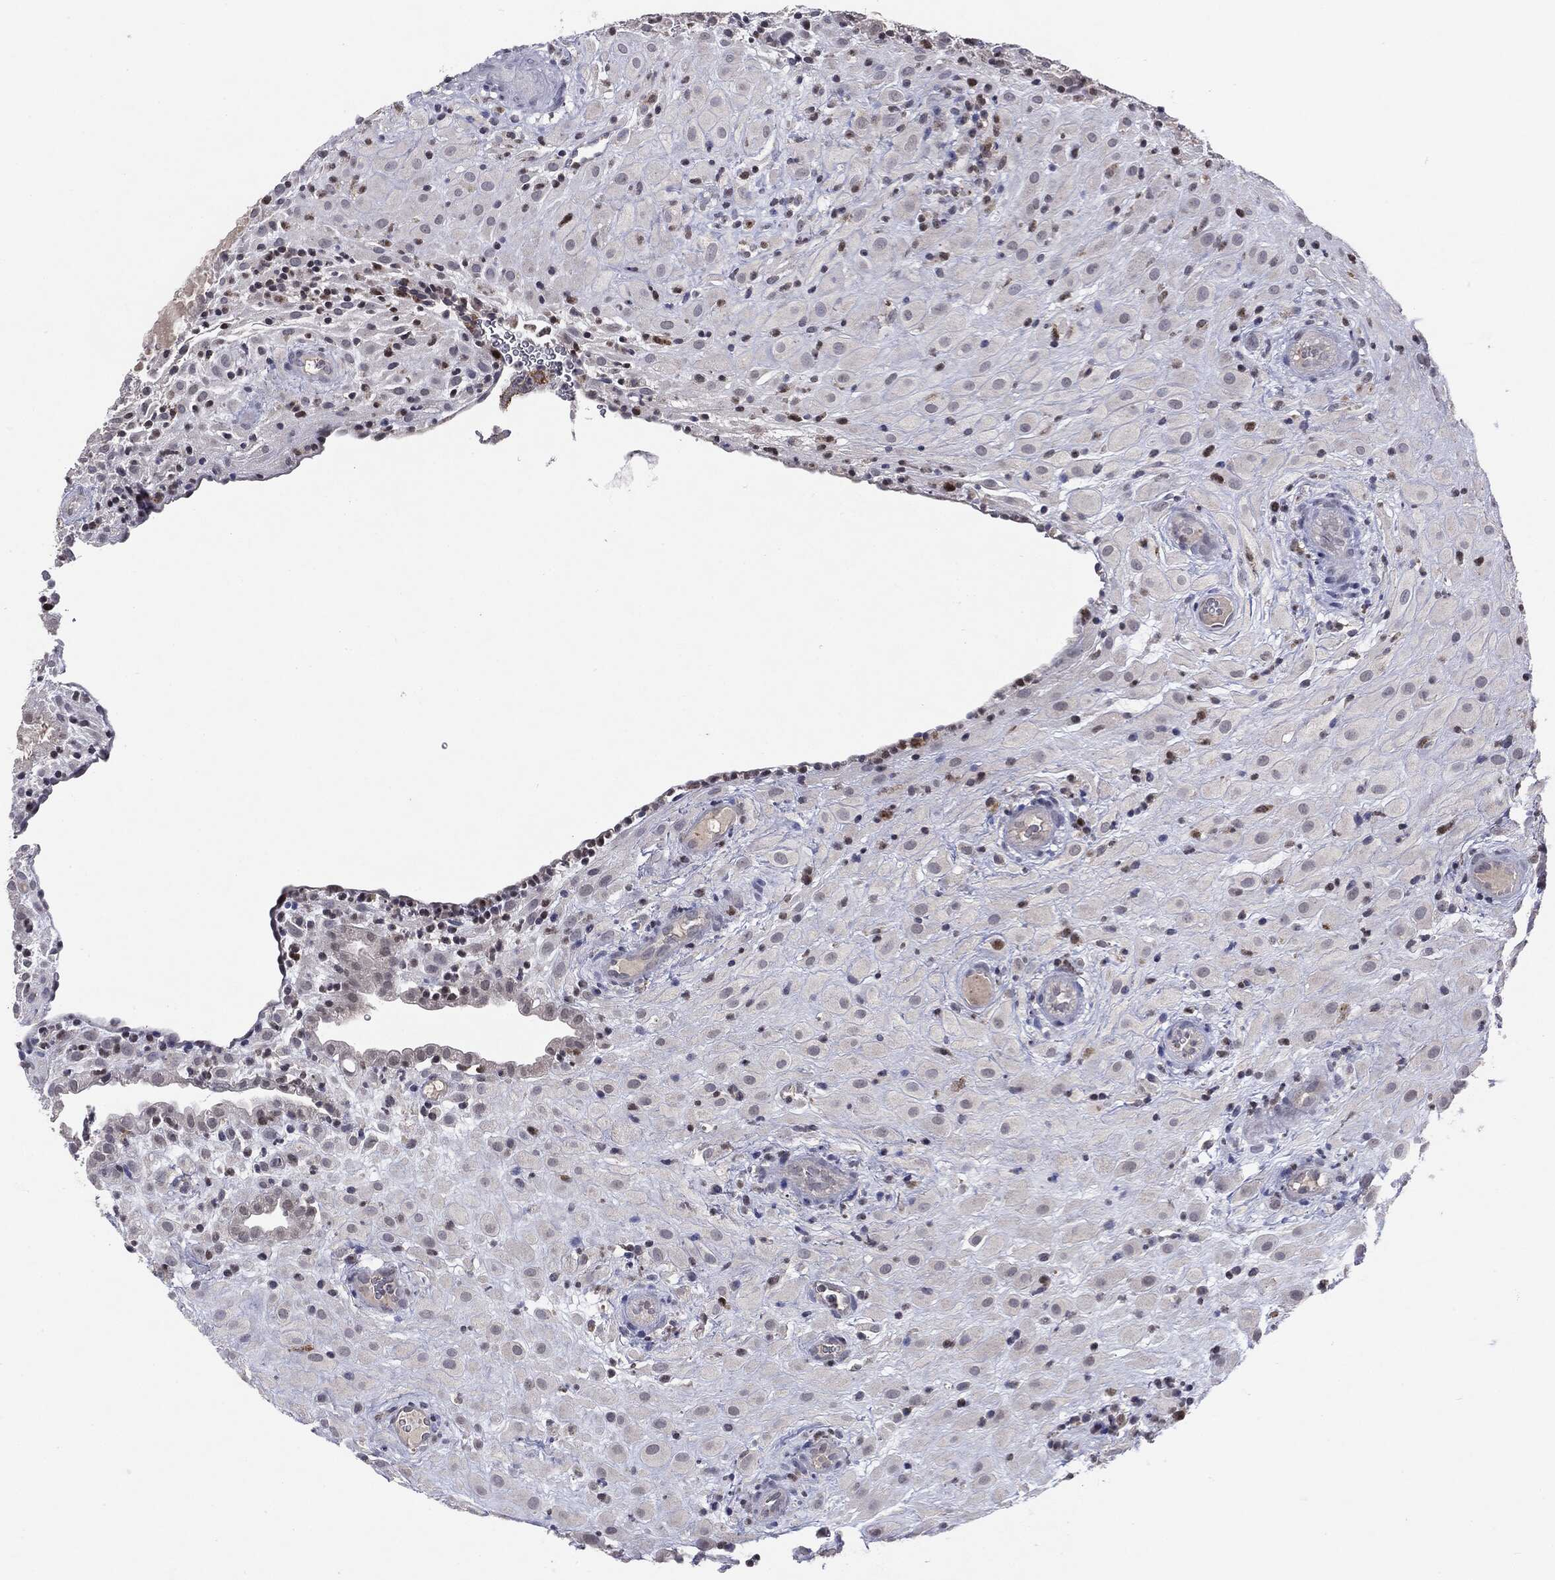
{"staining": {"intensity": "negative", "quantity": "none", "location": "none"}, "tissue": "placenta", "cell_type": "Decidual cells", "image_type": "normal", "snomed": [{"axis": "morphology", "description": "Normal tissue, NOS"}, {"axis": "topography", "description": "Placenta"}], "caption": "Immunohistochemical staining of unremarkable human placenta shows no significant staining in decidual cells.", "gene": "KIF2C", "patient": {"sex": "female", "age": 19}}